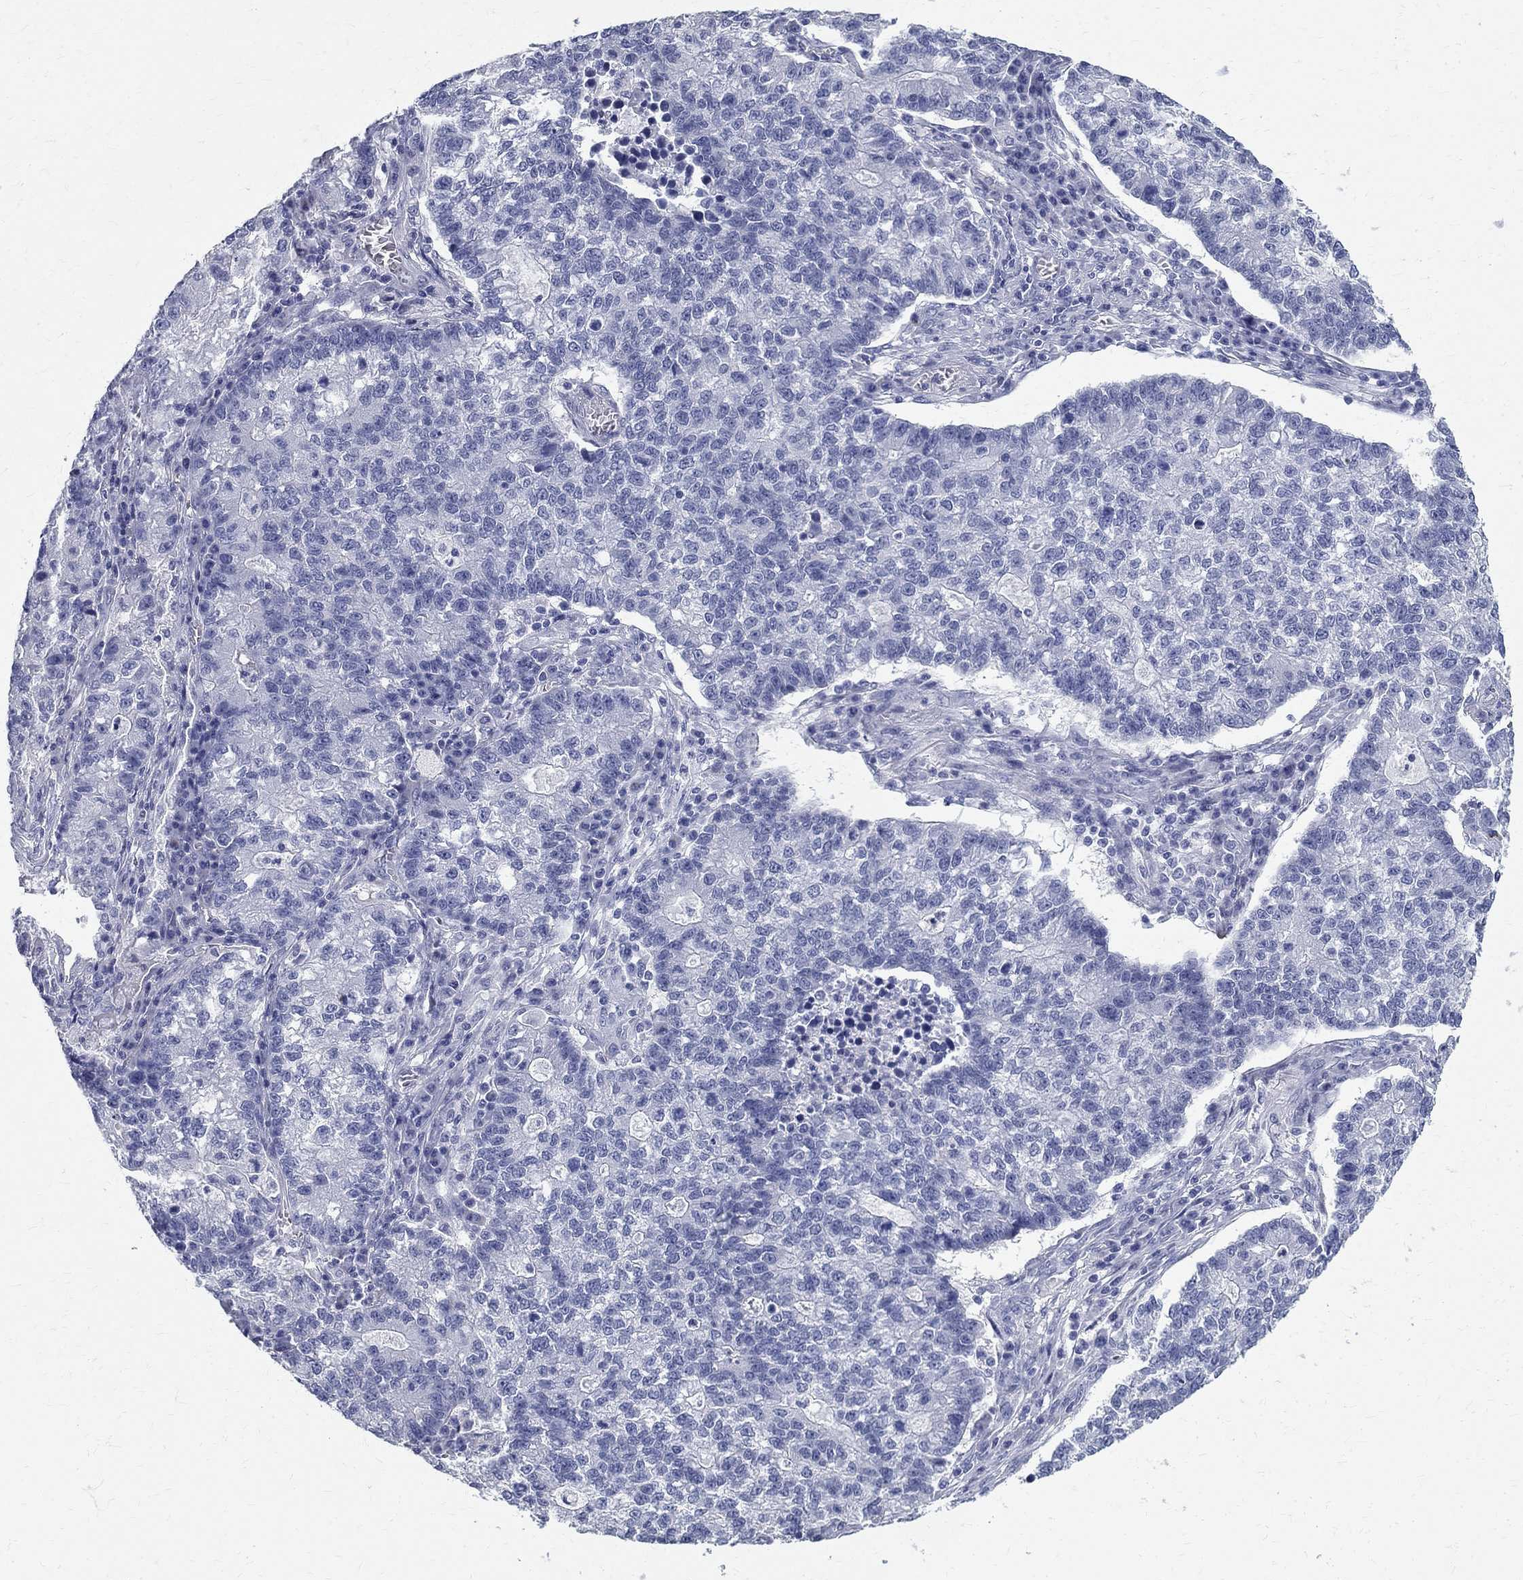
{"staining": {"intensity": "negative", "quantity": "none", "location": "none"}, "tissue": "lung cancer", "cell_type": "Tumor cells", "image_type": "cancer", "snomed": [{"axis": "morphology", "description": "Adenocarcinoma, NOS"}, {"axis": "topography", "description": "Lung"}], "caption": "There is no significant expression in tumor cells of lung adenocarcinoma.", "gene": "TGM4", "patient": {"sex": "male", "age": 57}}